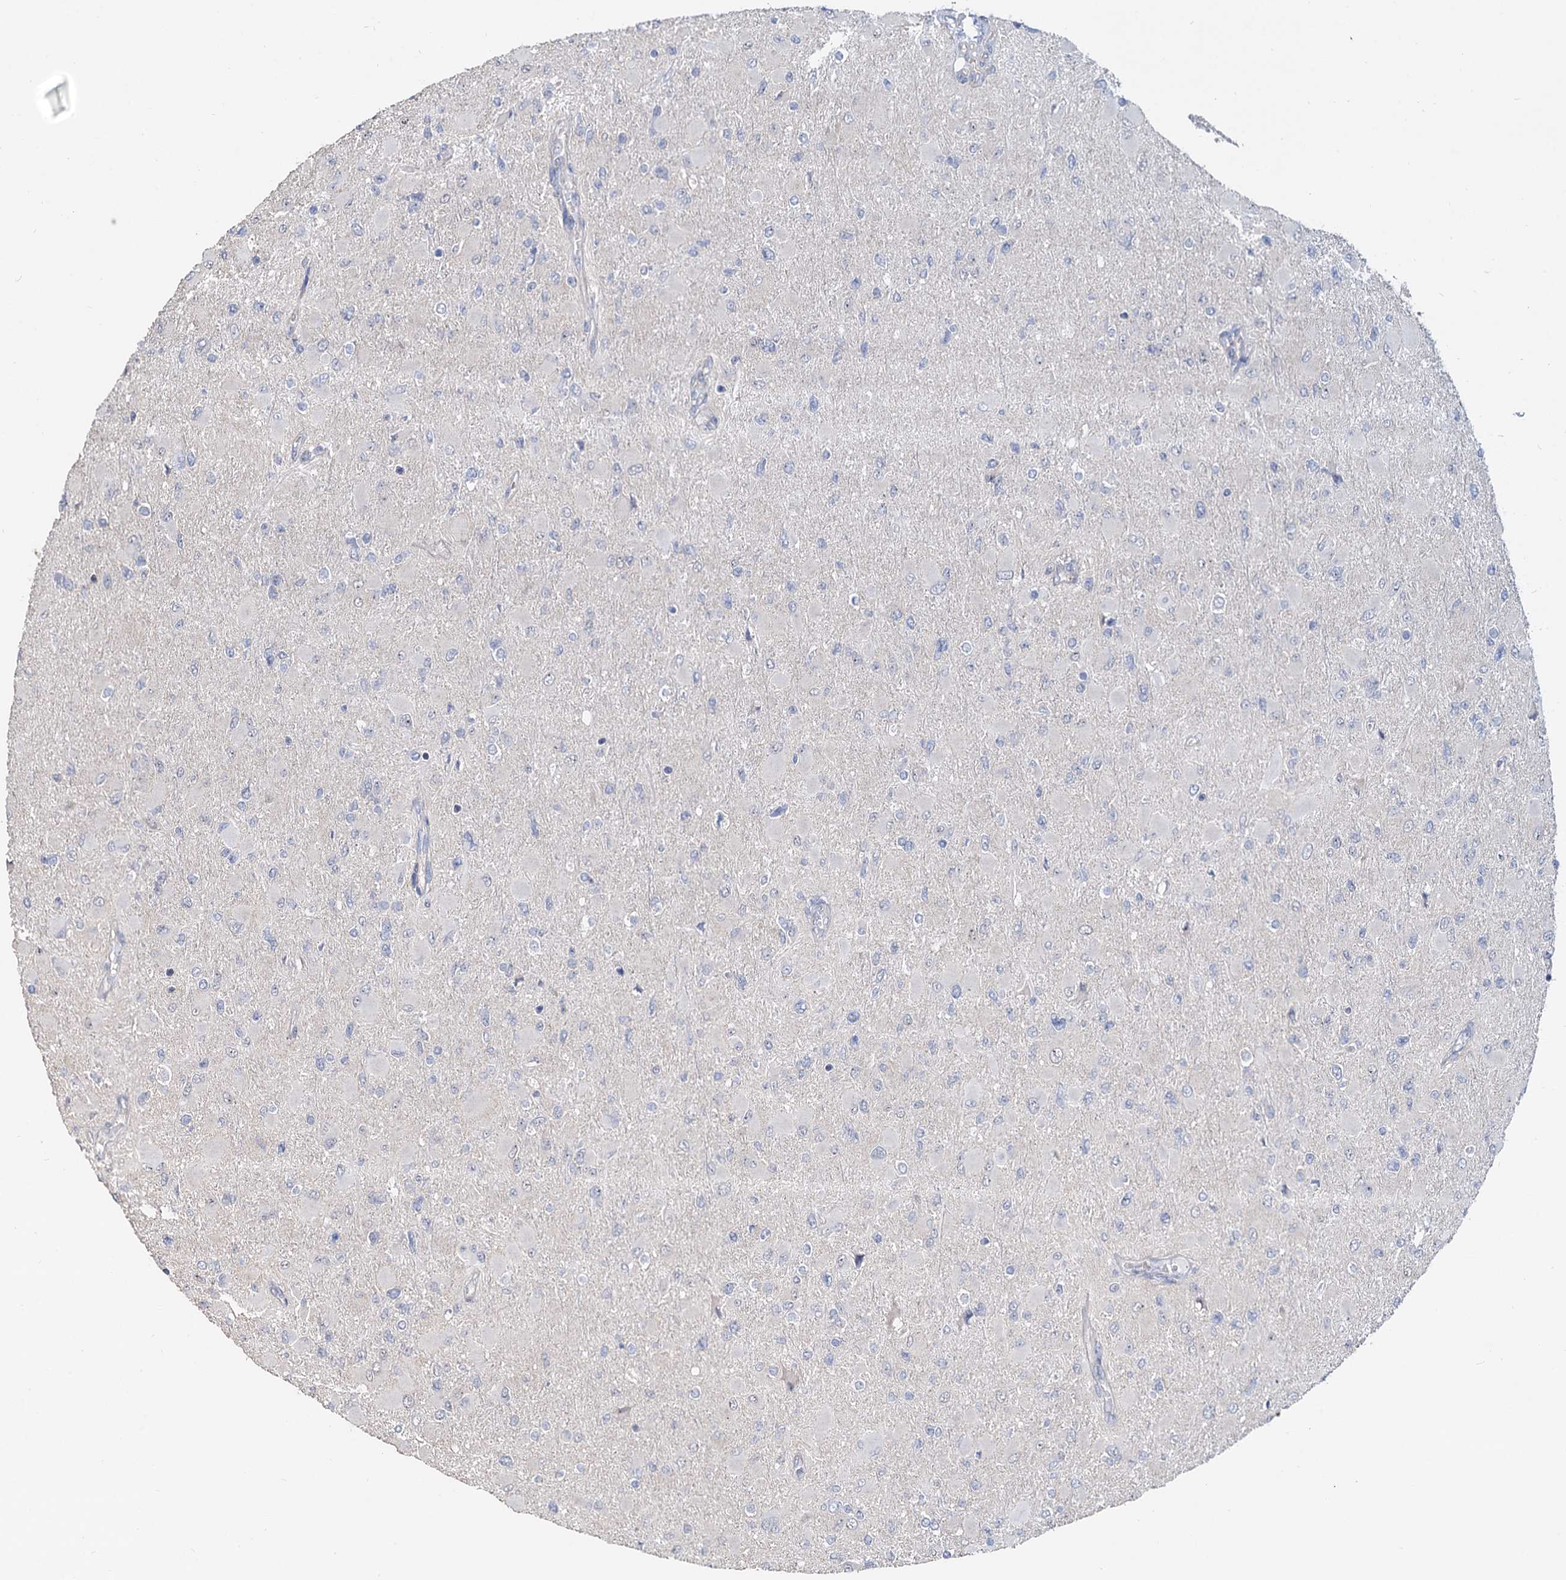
{"staining": {"intensity": "negative", "quantity": "none", "location": "none"}, "tissue": "glioma", "cell_type": "Tumor cells", "image_type": "cancer", "snomed": [{"axis": "morphology", "description": "Glioma, malignant, High grade"}, {"axis": "topography", "description": "Cerebral cortex"}], "caption": "This is an immunohistochemistry (IHC) image of high-grade glioma (malignant). There is no expression in tumor cells.", "gene": "C2CD3", "patient": {"sex": "female", "age": 36}}